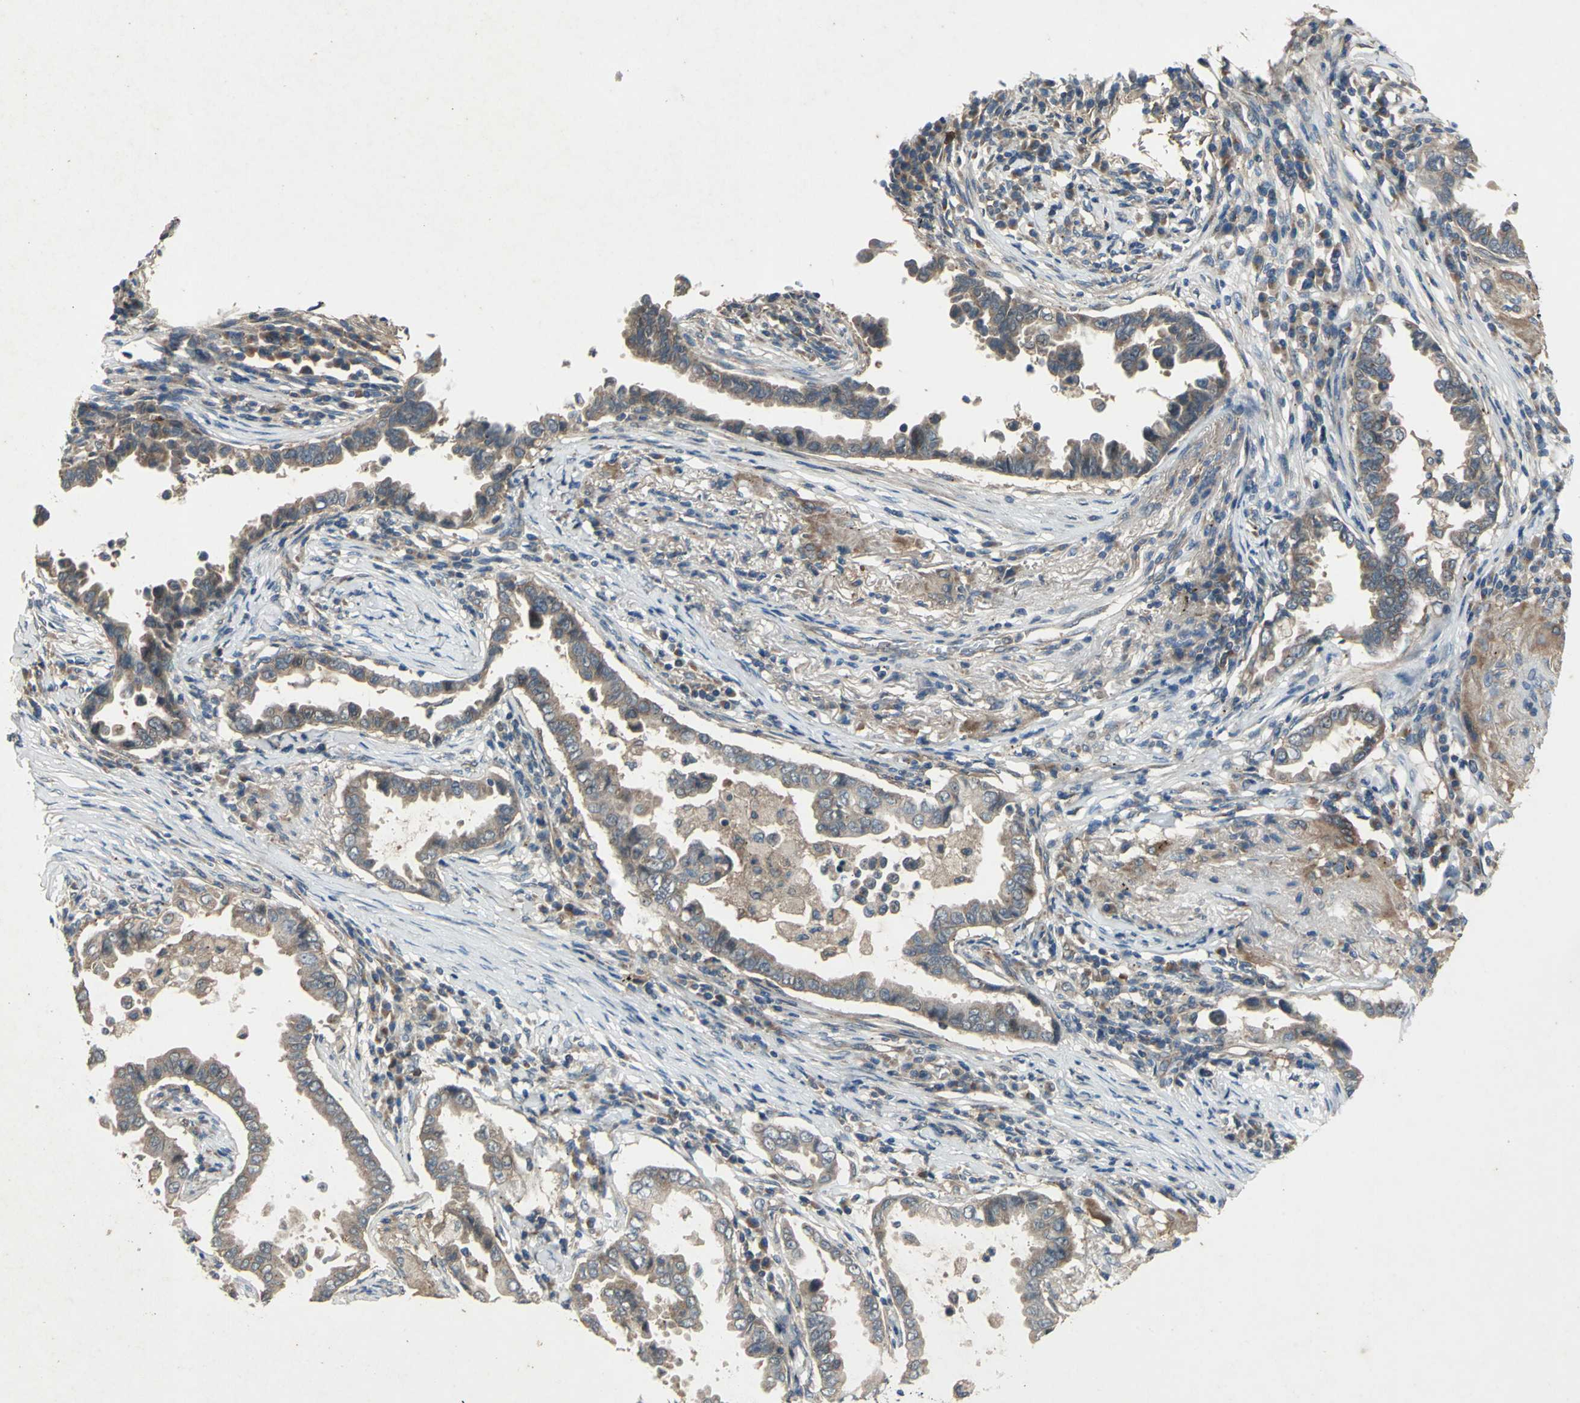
{"staining": {"intensity": "moderate", "quantity": ">75%", "location": "cytoplasmic/membranous"}, "tissue": "lung cancer", "cell_type": "Tumor cells", "image_type": "cancer", "snomed": [{"axis": "morphology", "description": "Normal tissue, NOS"}, {"axis": "morphology", "description": "Inflammation, NOS"}, {"axis": "morphology", "description": "Adenocarcinoma, NOS"}, {"axis": "topography", "description": "Lung"}], "caption": "Immunohistochemical staining of lung adenocarcinoma exhibits moderate cytoplasmic/membranous protein positivity in about >75% of tumor cells. Using DAB (brown) and hematoxylin (blue) stains, captured at high magnification using brightfield microscopy.", "gene": "EMCN", "patient": {"sex": "female", "age": 64}}